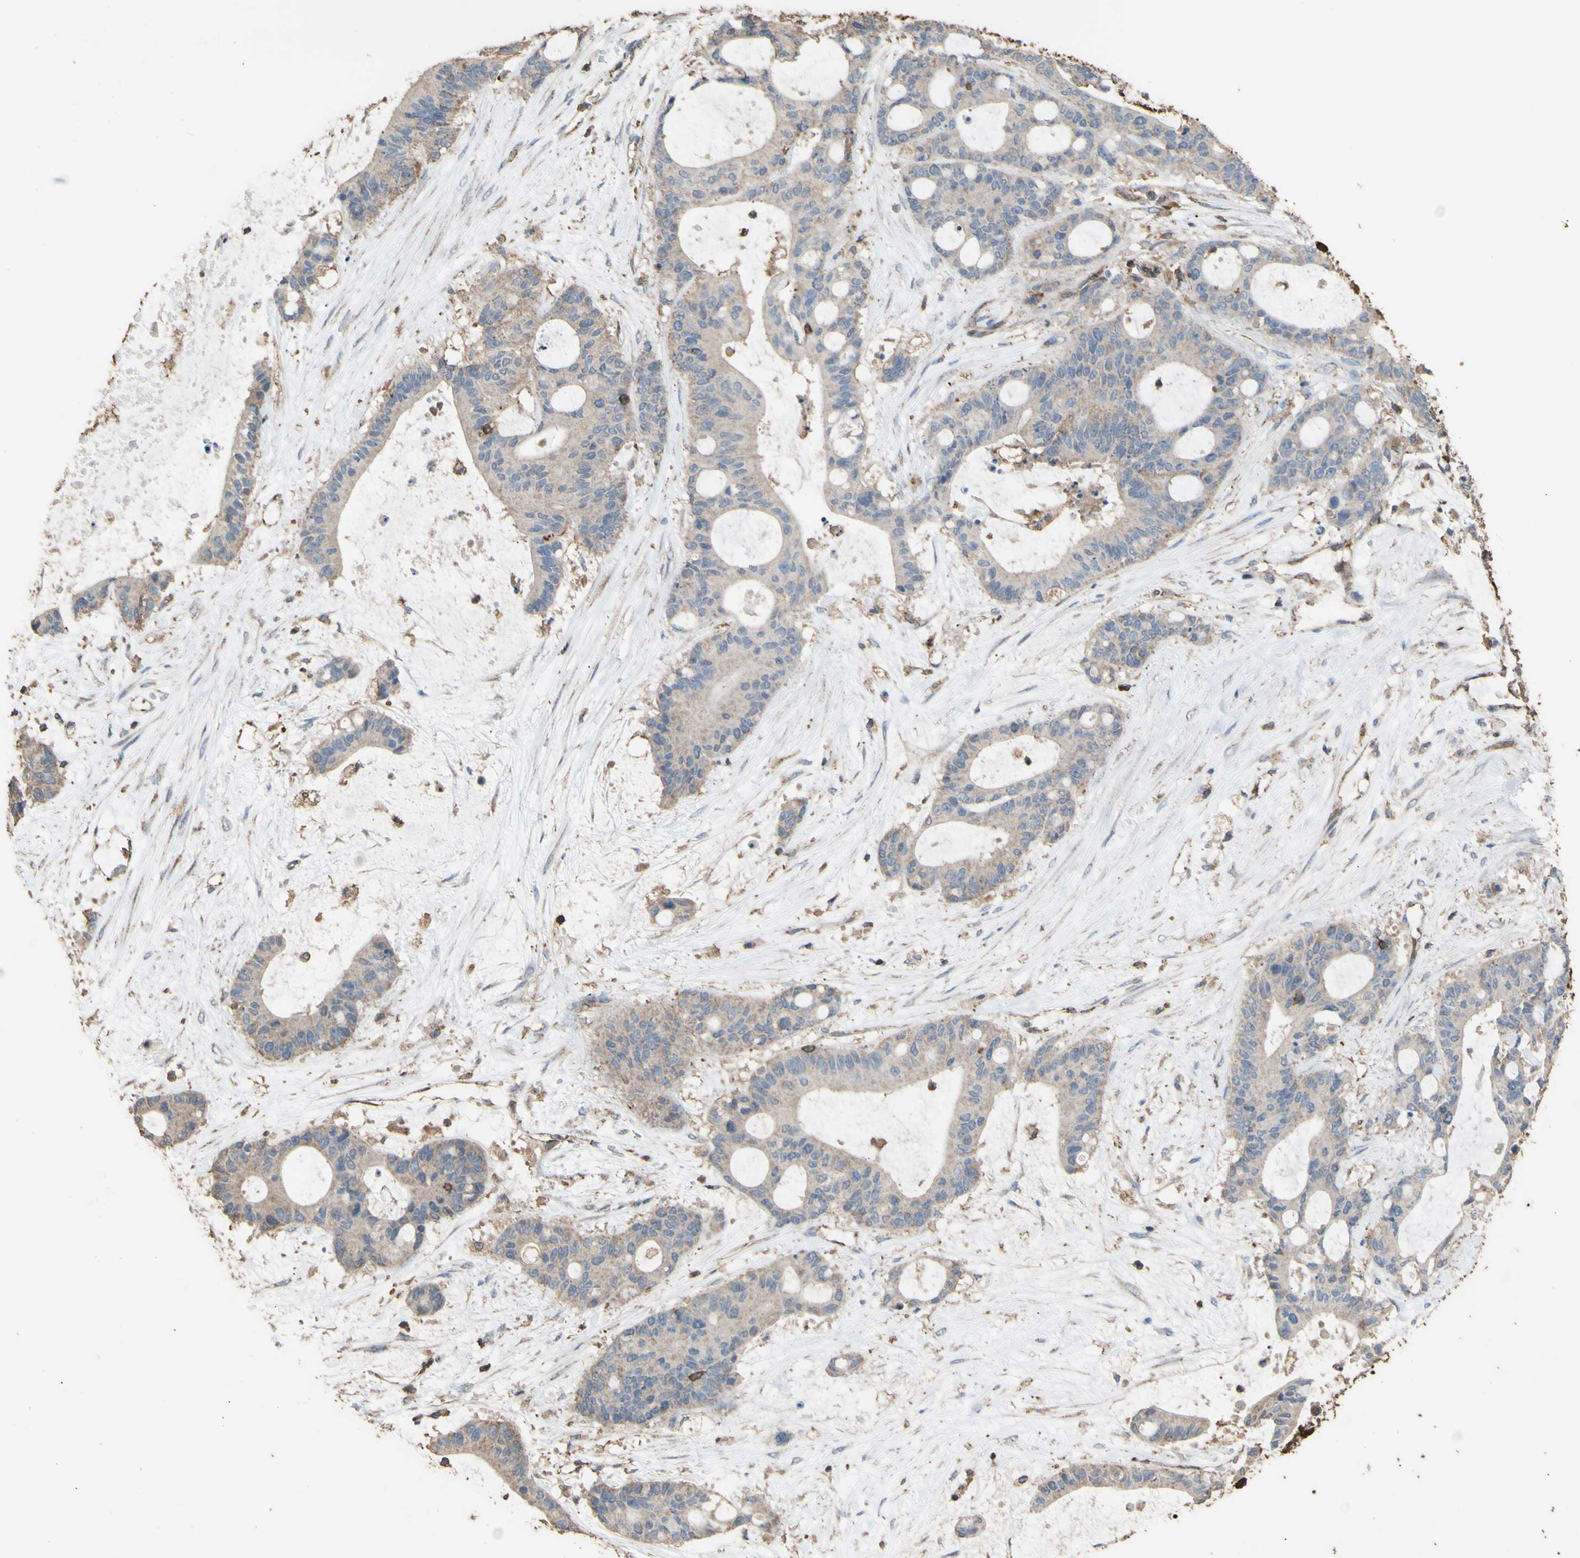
{"staining": {"intensity": "weak", "quantity": ">75%", "location": "cytoplasmic/membranous"}, "tissue": "liver cancer", "cell_type": "Tumor cells", "image_type": "cancer", "snomed": [{"axis": "morphology", "description": "Cholangiocarcinoma"}, {"axis": "topography", "description": "Liver"}], "caption": "Immunohistochemical staining of liver cancer exhibits low levels of weak cytoplasmic/membranous staining in about >75% of tumor cells.", "gene": "ALDH9A1", "patient": {"sex": "female", "age": 73}}